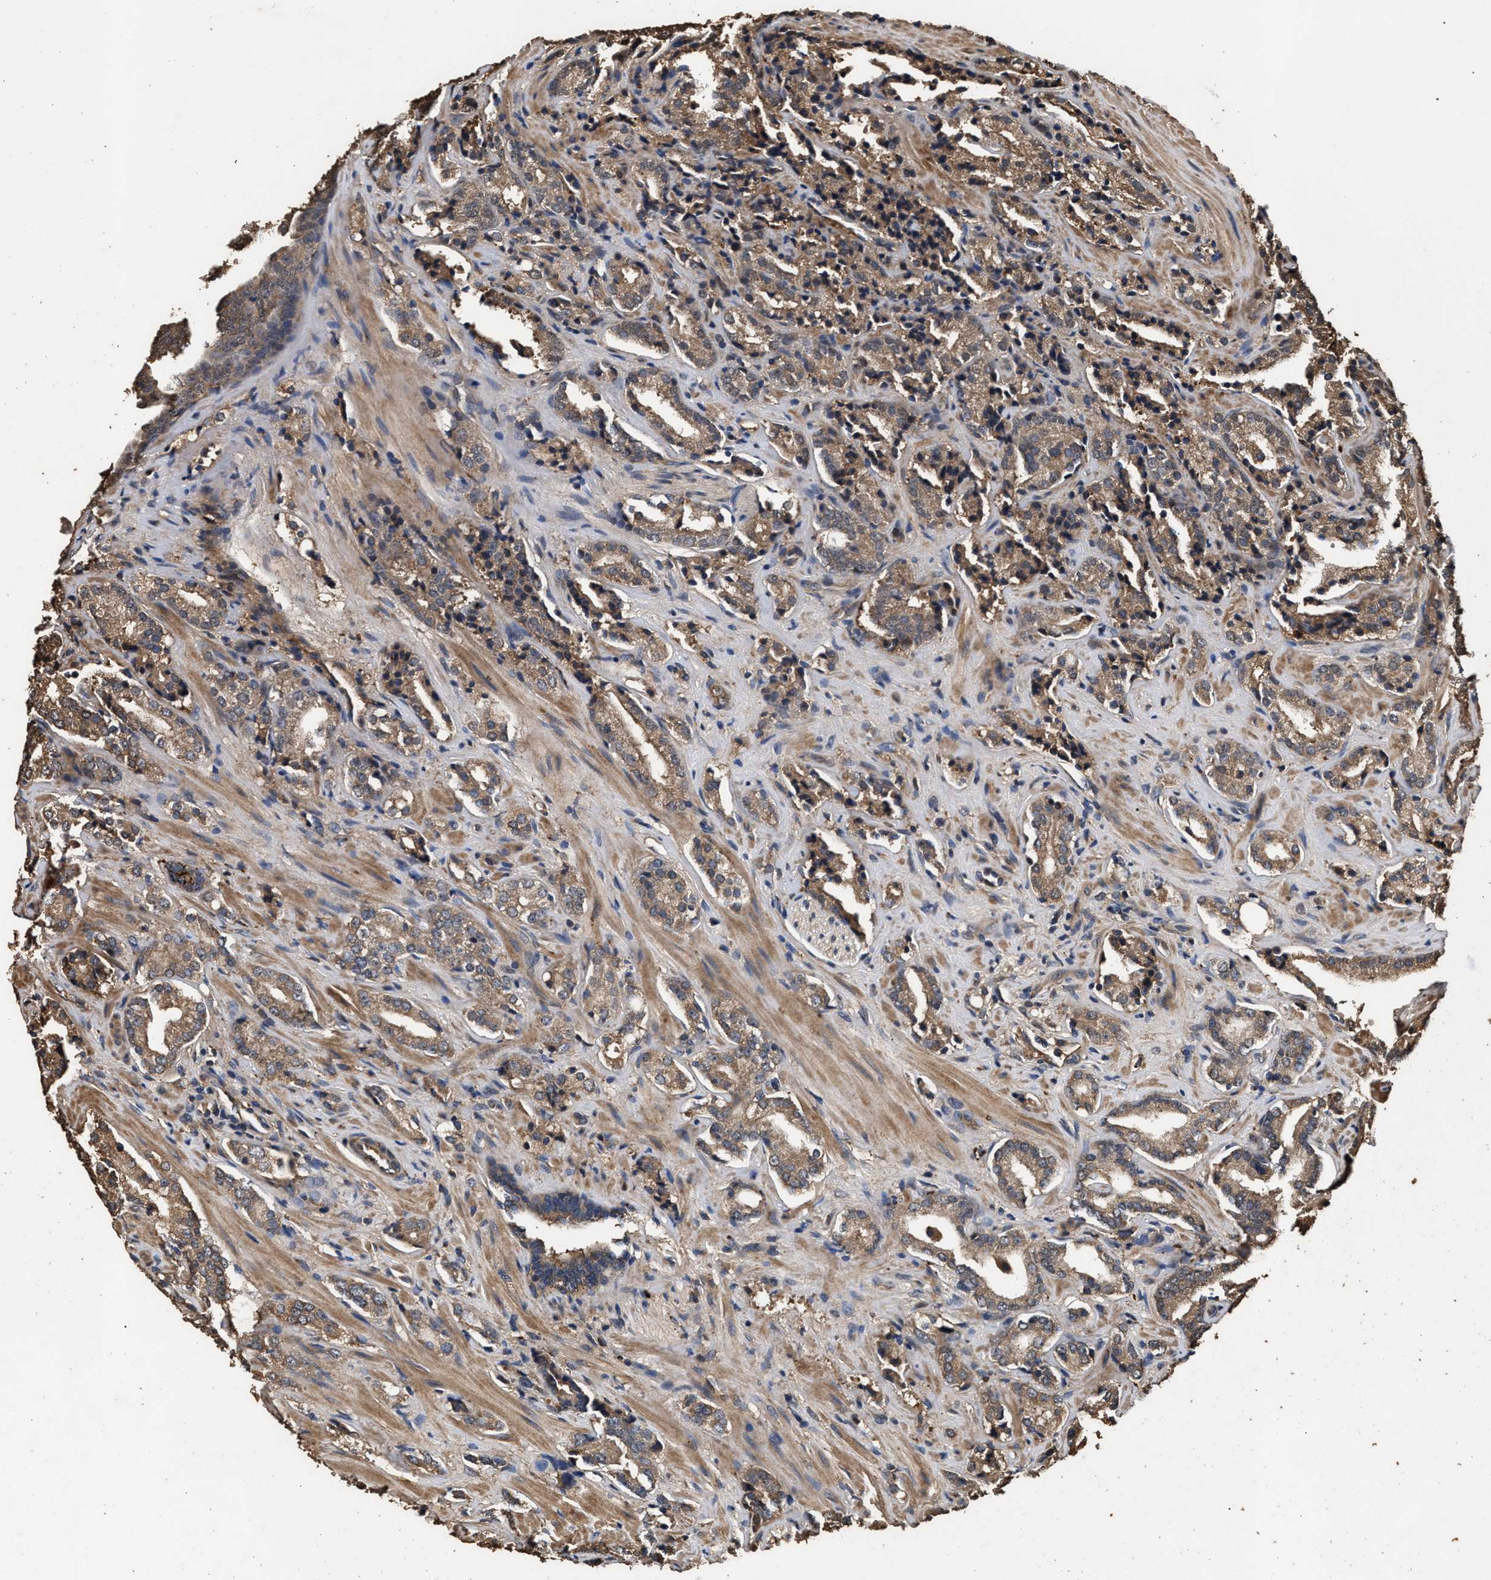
{"staining": {"intensity": "moderate", "quantity": ">75%", "location": "cytoplasmic/membranous"}, "tissue": "prostate cancer", "cell_type": "Tumor cells", "image_type": "cancer", "snomed": [{"axis": "morphology", "description": "Adenocarcinoma, High grade"}, {"axis": "topography", "description": "Prostate"}], "caption": "This micrograph demonstrates prostate high-grade adenocarcinoma stained with IHC to label a protein in brown. The cytoplasmic/membranous of tumor cells show moderate positivity for the protein. Nuclei are counter-stained blue.", "gene": "KYAT1", "patient": {"sex": "male", "age": 71}}